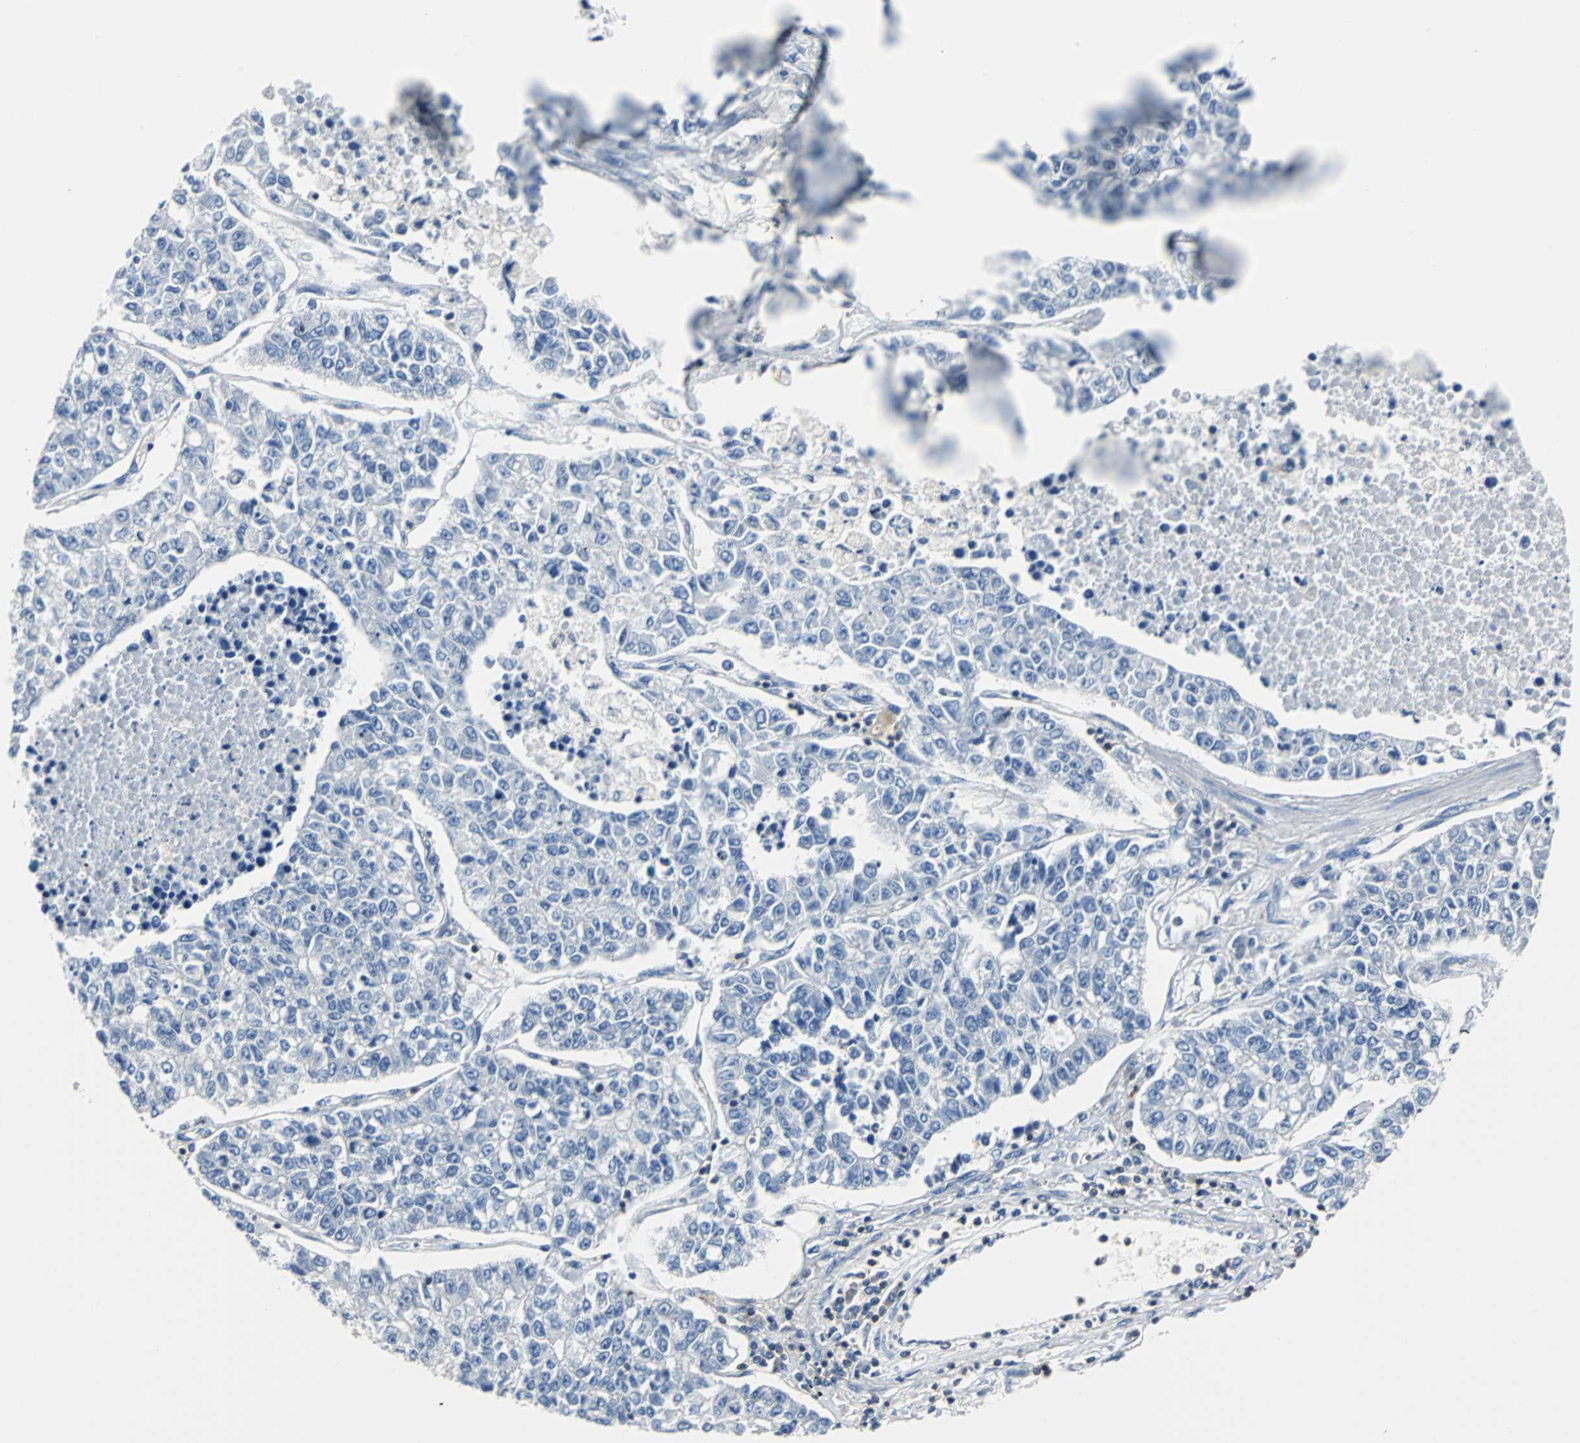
{"staining": {"intensity": "negative", "quantity": "none", "location": "none"}, "tissue": "lung cancer", "cell_type": "Tumor cells", "image_type": "cancer", "snomed": [{"axis": "morphology", "description": "Adenocarcinoma, NOS"}, {"axis": "topography", "description": "Lung"}], "caption": "Tumor cells show no significant expression in adenocarcinoma (lung). (Stains: DAB (3,3'-diaminobenzidine) immunohistochemistry (IHC) with hematoxylin counter stain, Microscopy: brightfield microscopy at high magnification).", "gene": "TSC22D4", "patient": {"sex": "male", "age": 49}}